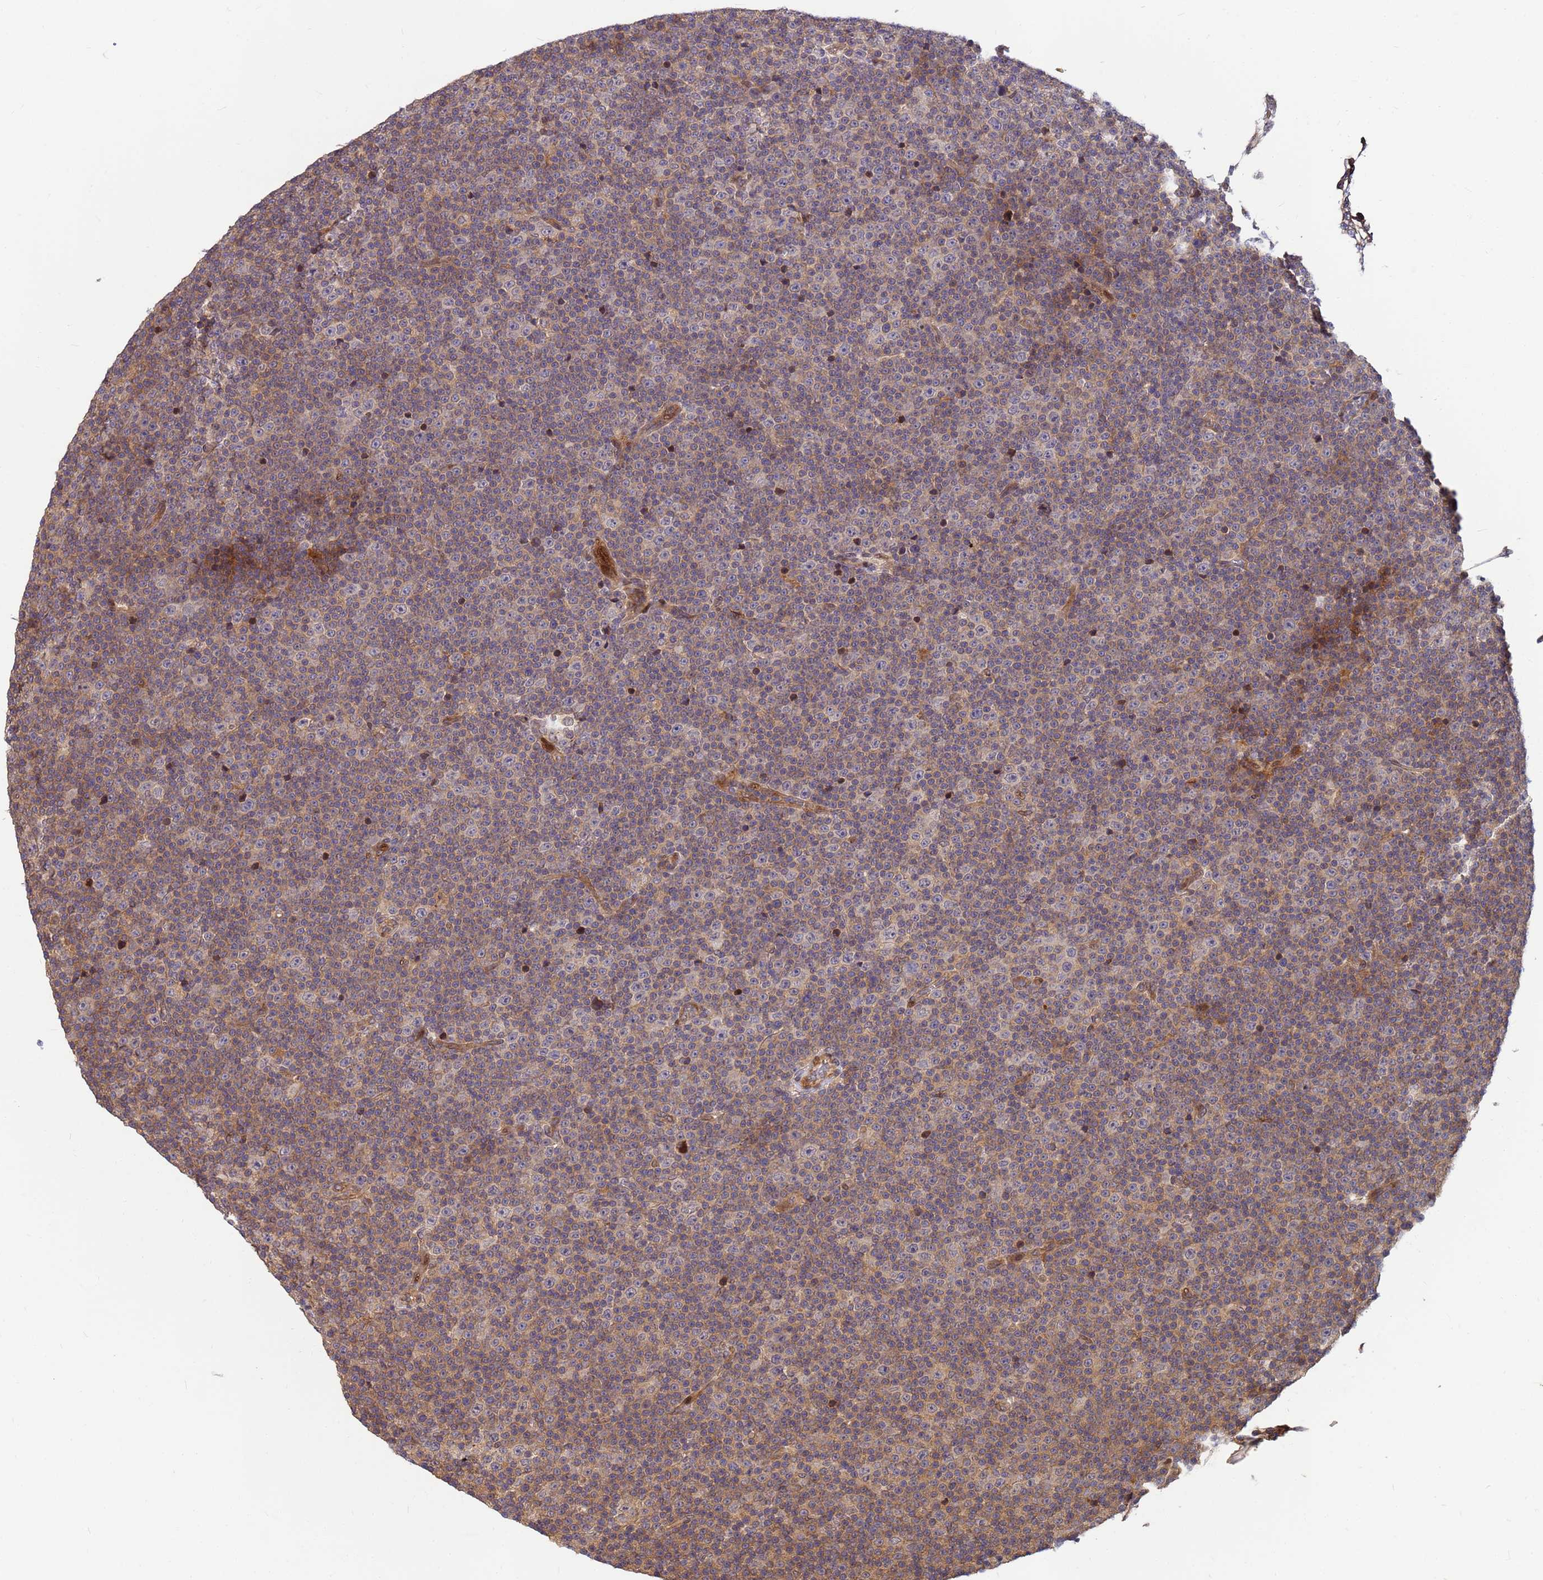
{"staining": {"intensity": "negative", "quantity": "none", "location": "none"}, "tissue": "lymphoma", "cell_type": "Tumor cells", "image_type": "cancer", "snomed": [{"axis": "morphology", "description": "Malignant lymphoma, non-Hodgkin's type, Low grade"}, {"axis": "topography", "description": "Lymph node"}], "caption": "IHC of human lymphoma shows no positivity in tumor cells.", "gene": "DUS4L", "patient": {"sex": "female", "age": 67}}